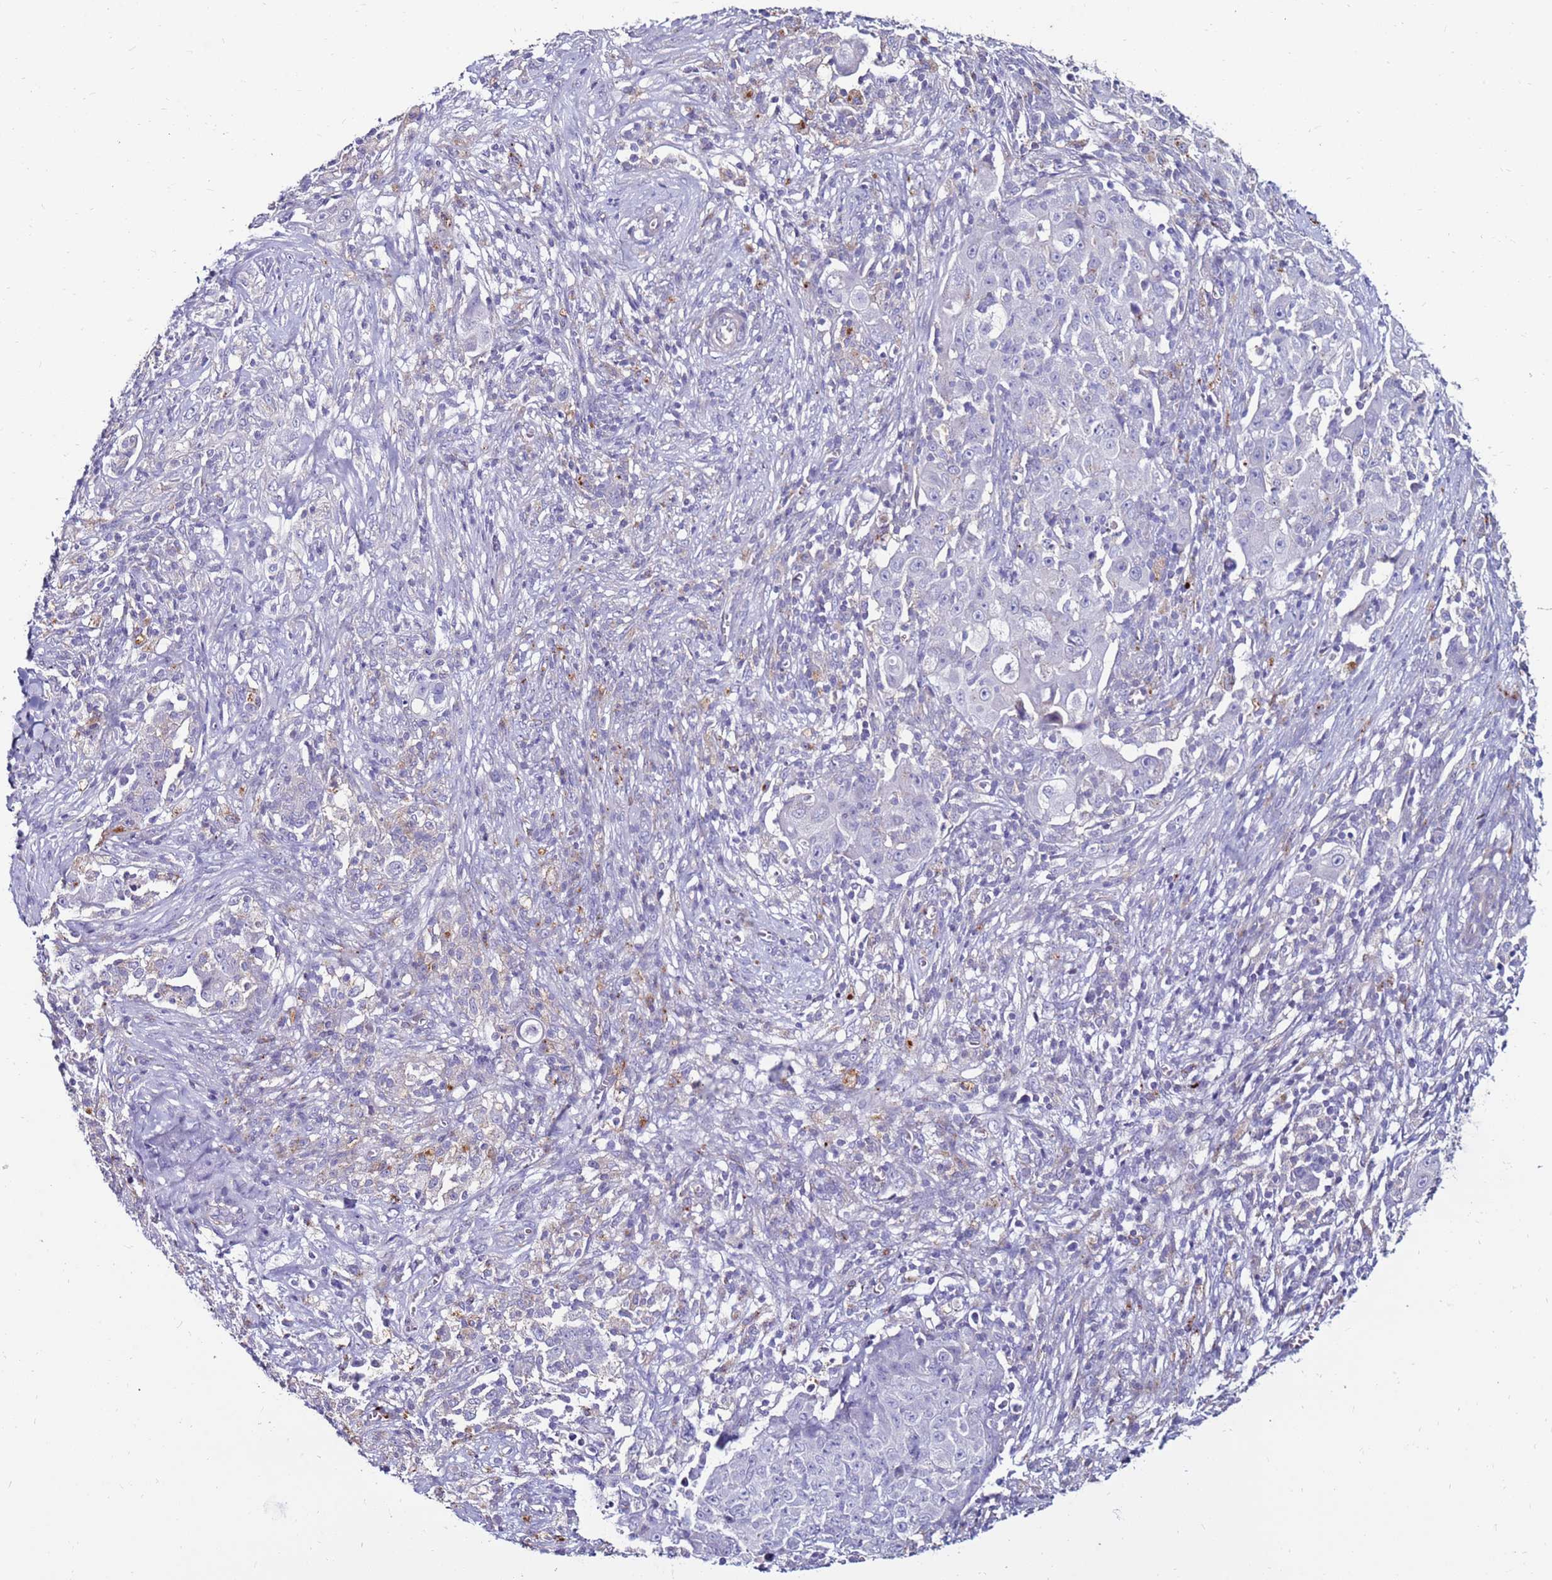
{"staining": {"intensity": "negative", "quantity": "none", "location": "none"}, "tissue": "ovarian cancer", "cell_type": "Tumor cells", "image_type": "cancer", "snomed": [{"axis": "morphology", "description": "Carcinoma, endometroid"}, {"axis": "topography", "description": "Ovary"}], "caption": "DAB (3,3'-diaminobenzidine) immunohistochemical staining of human ovarian cancer (endometroid carcinoma) reveals no significant expression in tumor cells.", "gene": "CLEC4M", "patient": {"sex": "female", "age": 42}}